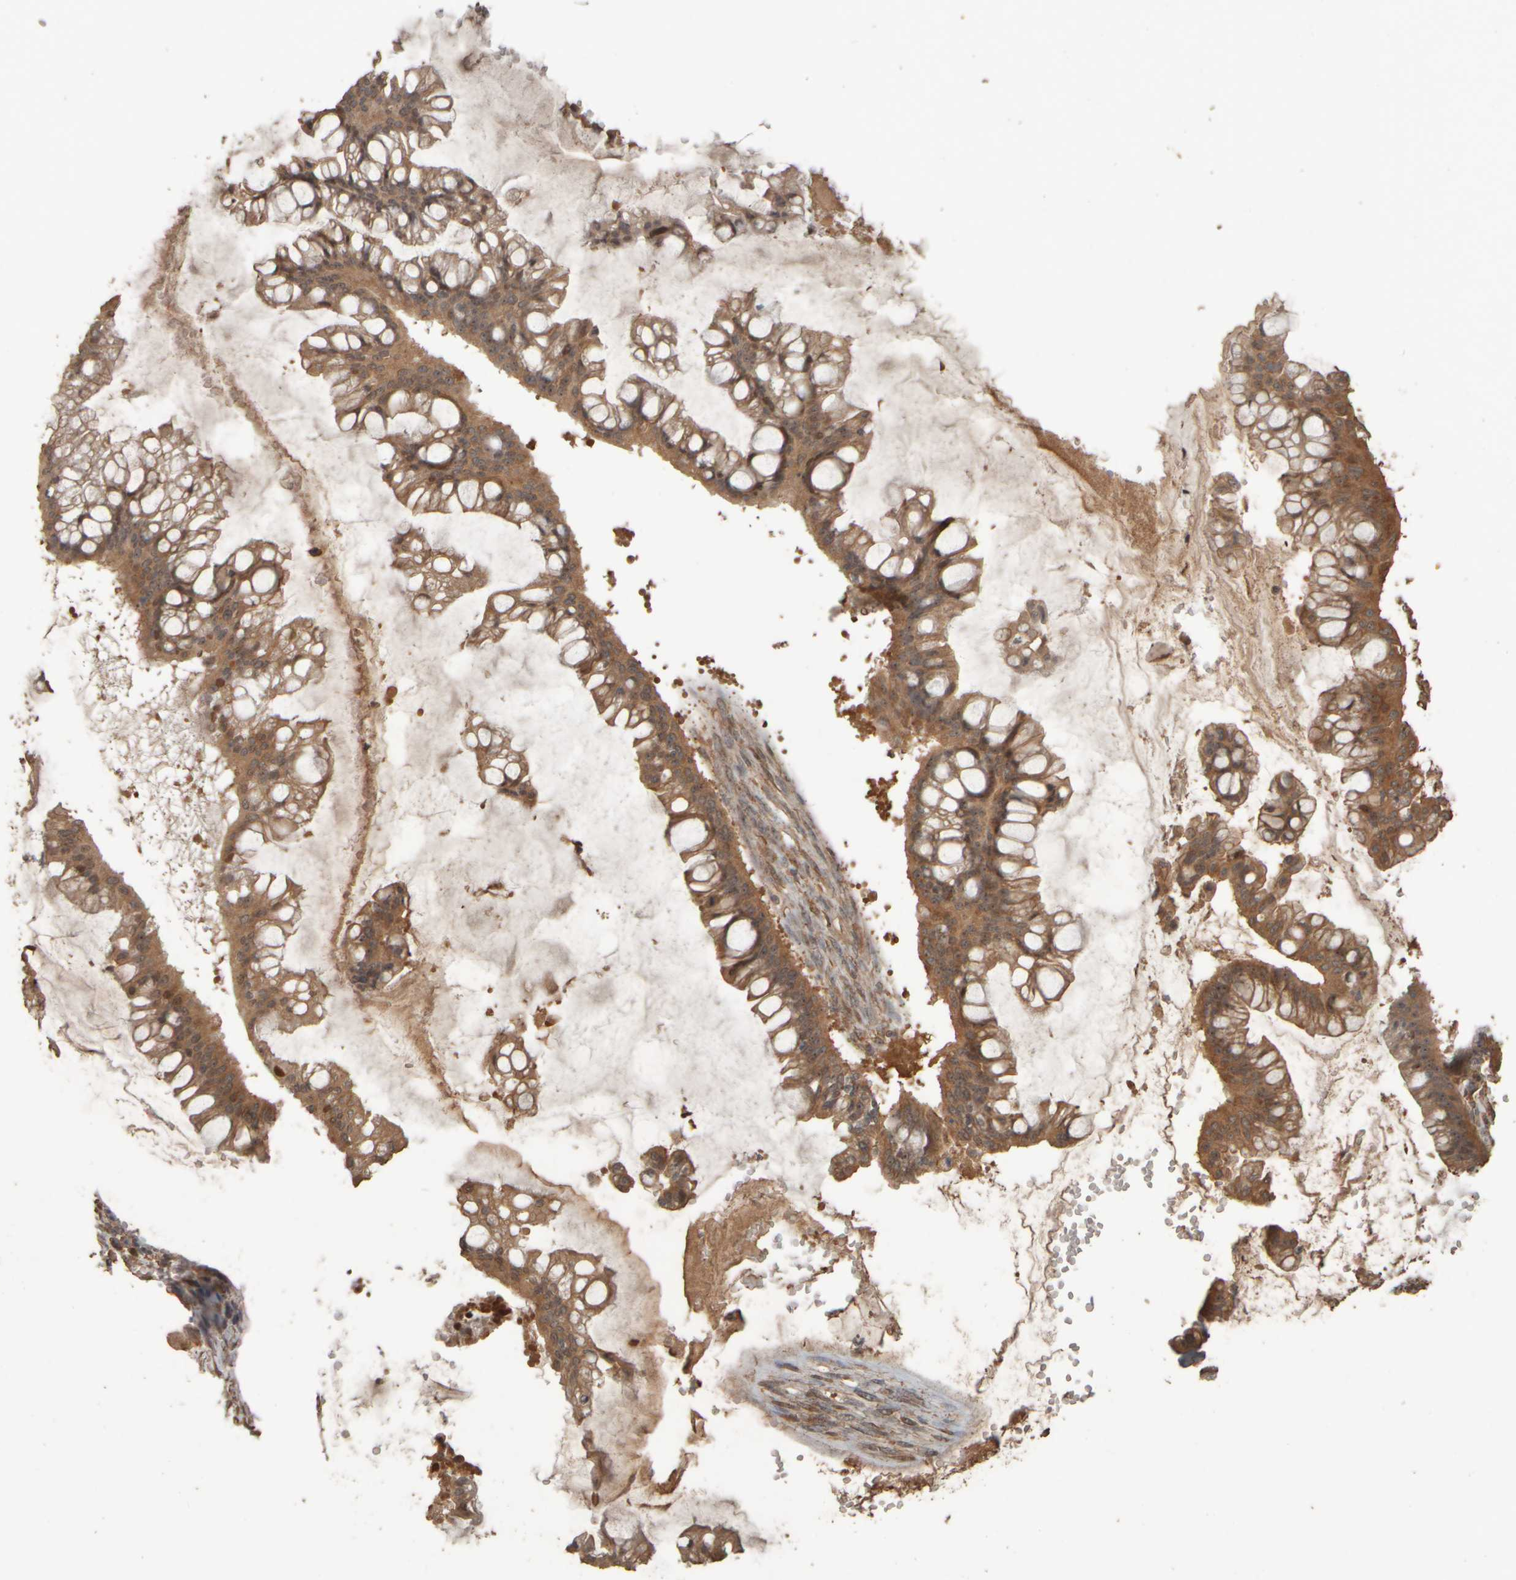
{"staining": {"intensity": "moderate", "quantity": ">75%", "location": "cytoplasmic/membranous,nuclear"}, "tissue": "ovarian cancer", "cell_type": "Tumor cells", "image_type": "cancer", "snomed": [{"axis": "morphology", "description": "Cystadenocarcinoma, mucinous, NOS"}, {"axis": "topography", "description": "Ovary"}], "caption": "An image of ovarian cancer (mucinous cystadenocarcinoma) stained for a protein reveals moderate cytoplasmic/membranous and nuclear brown staining in tumor cells.", "gene": "SPHK1", "patient": {"sex": "female", "age": 73}}